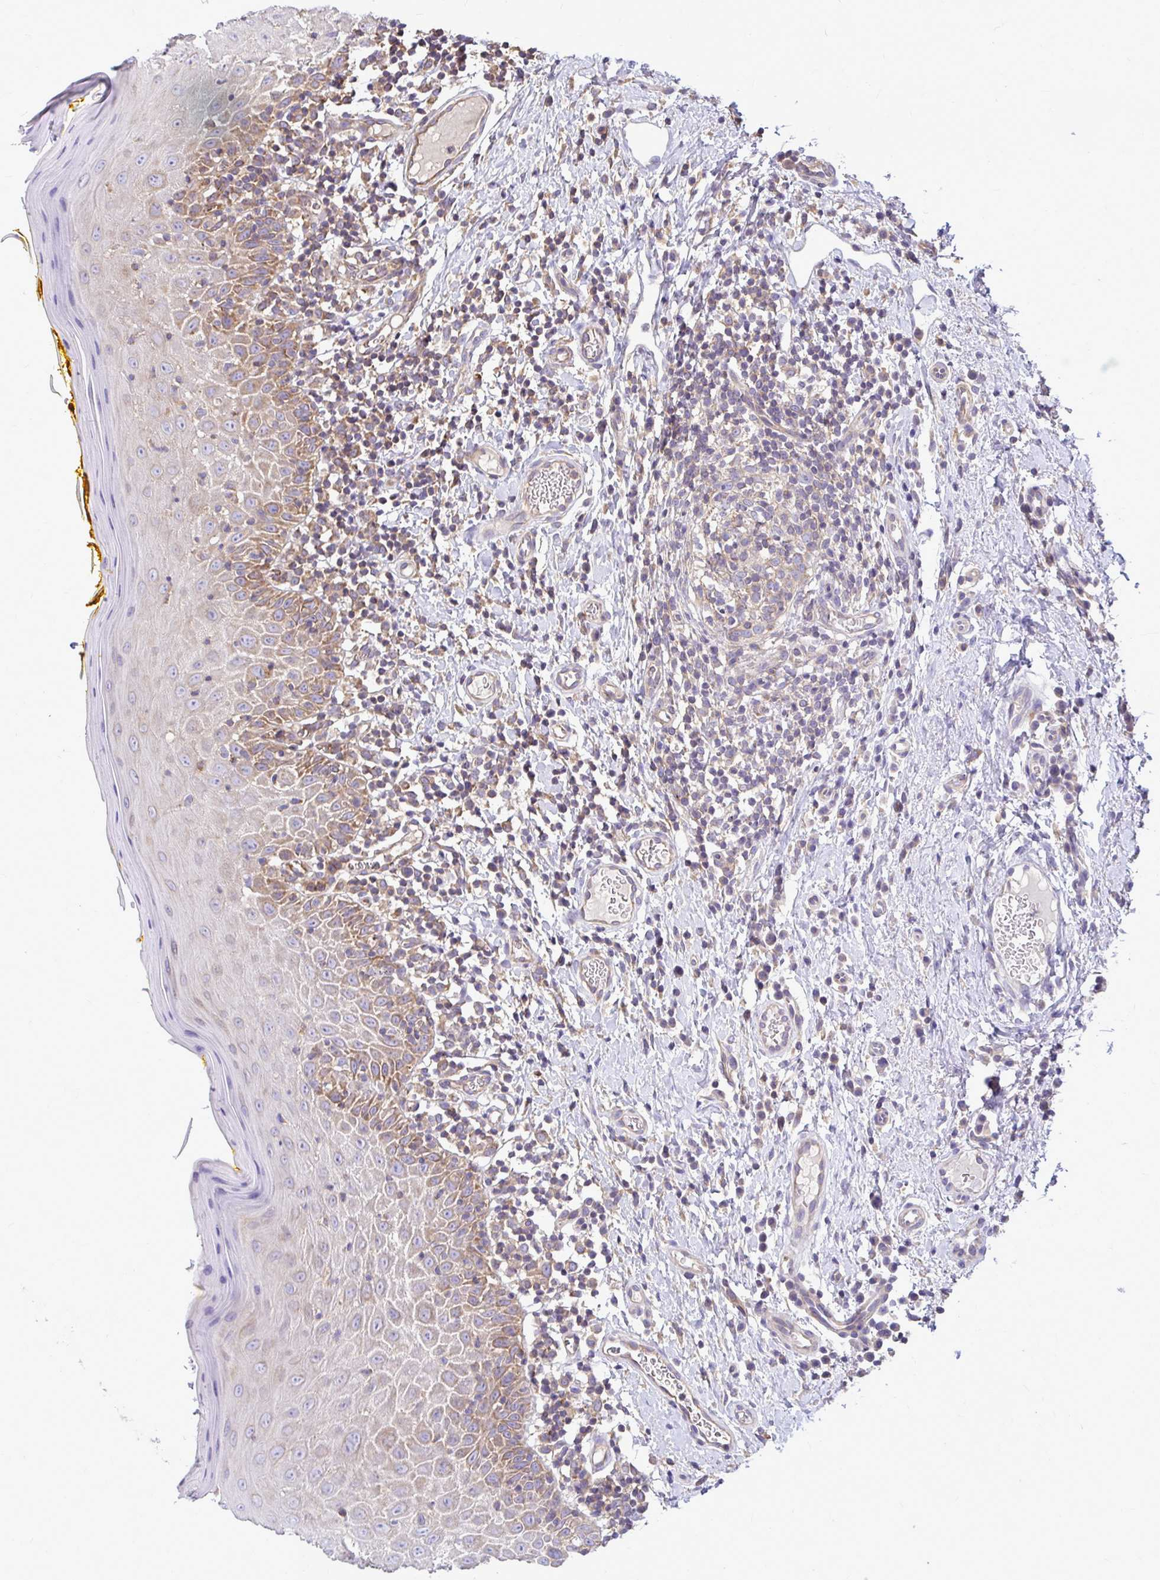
{"staining": {"intensity": "moderate", "quantity": "25%-75%", "location": "cytoplasmic/membranous"}, "tissue": "oral mucosa", "cell_type": "Squamous epithelial cells", "image_type": "normal", "snomed": [{"axis": "morphology", "description": "Normal tissue, NOS"}, {"axis": "topography", "description": "Oral tissue"}, {"axis": "topography", "description": "Tounge, NOS"}], "caption": "Normal oral mucosa exhibits moderate cytoplasmic/membranous expression in about 25%-75% of squamous epithelial cells, visualized by immunohistochemistry. (Brightfield microscopy of DAB IHC at high magnification).", "gene": "FMR1", "patient": {"sex": "female", "age": 58}}